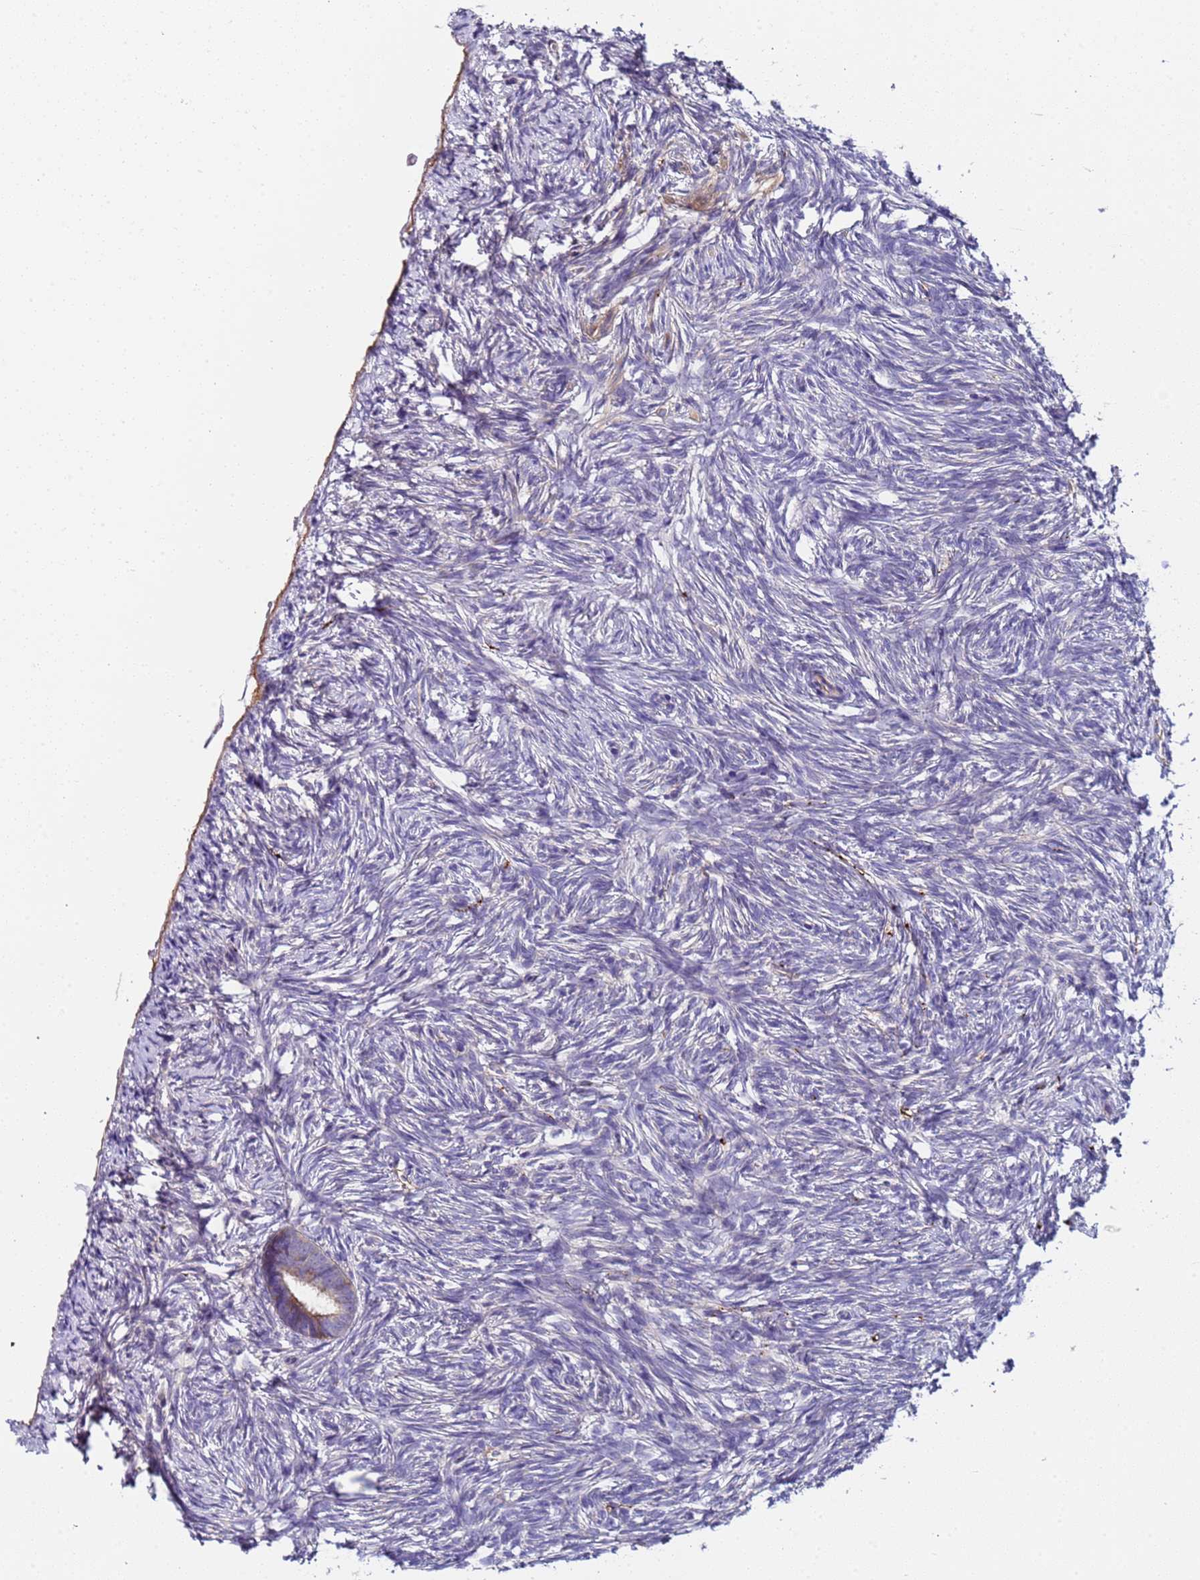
{"staining": {"intensity": "negative", "quantity": "none", "location": "none"}, "tissue": "ovary", "cell_type": "Ovarian stroma cells", "image_type": "normal", "snomed": [{"axis": "morphology", "description": "Normal tissue, NOS"}, {"axis": "topography", "description": "Ovary"}], "caption": "DAB (3,3'-diaminobenzidine) immunohistochemical staining of unremarkable ovary exhibits no significant staining in ovarian stroma cells.", "gene": "PAQR7", "patient": {"sex": "female", "age": 51}}